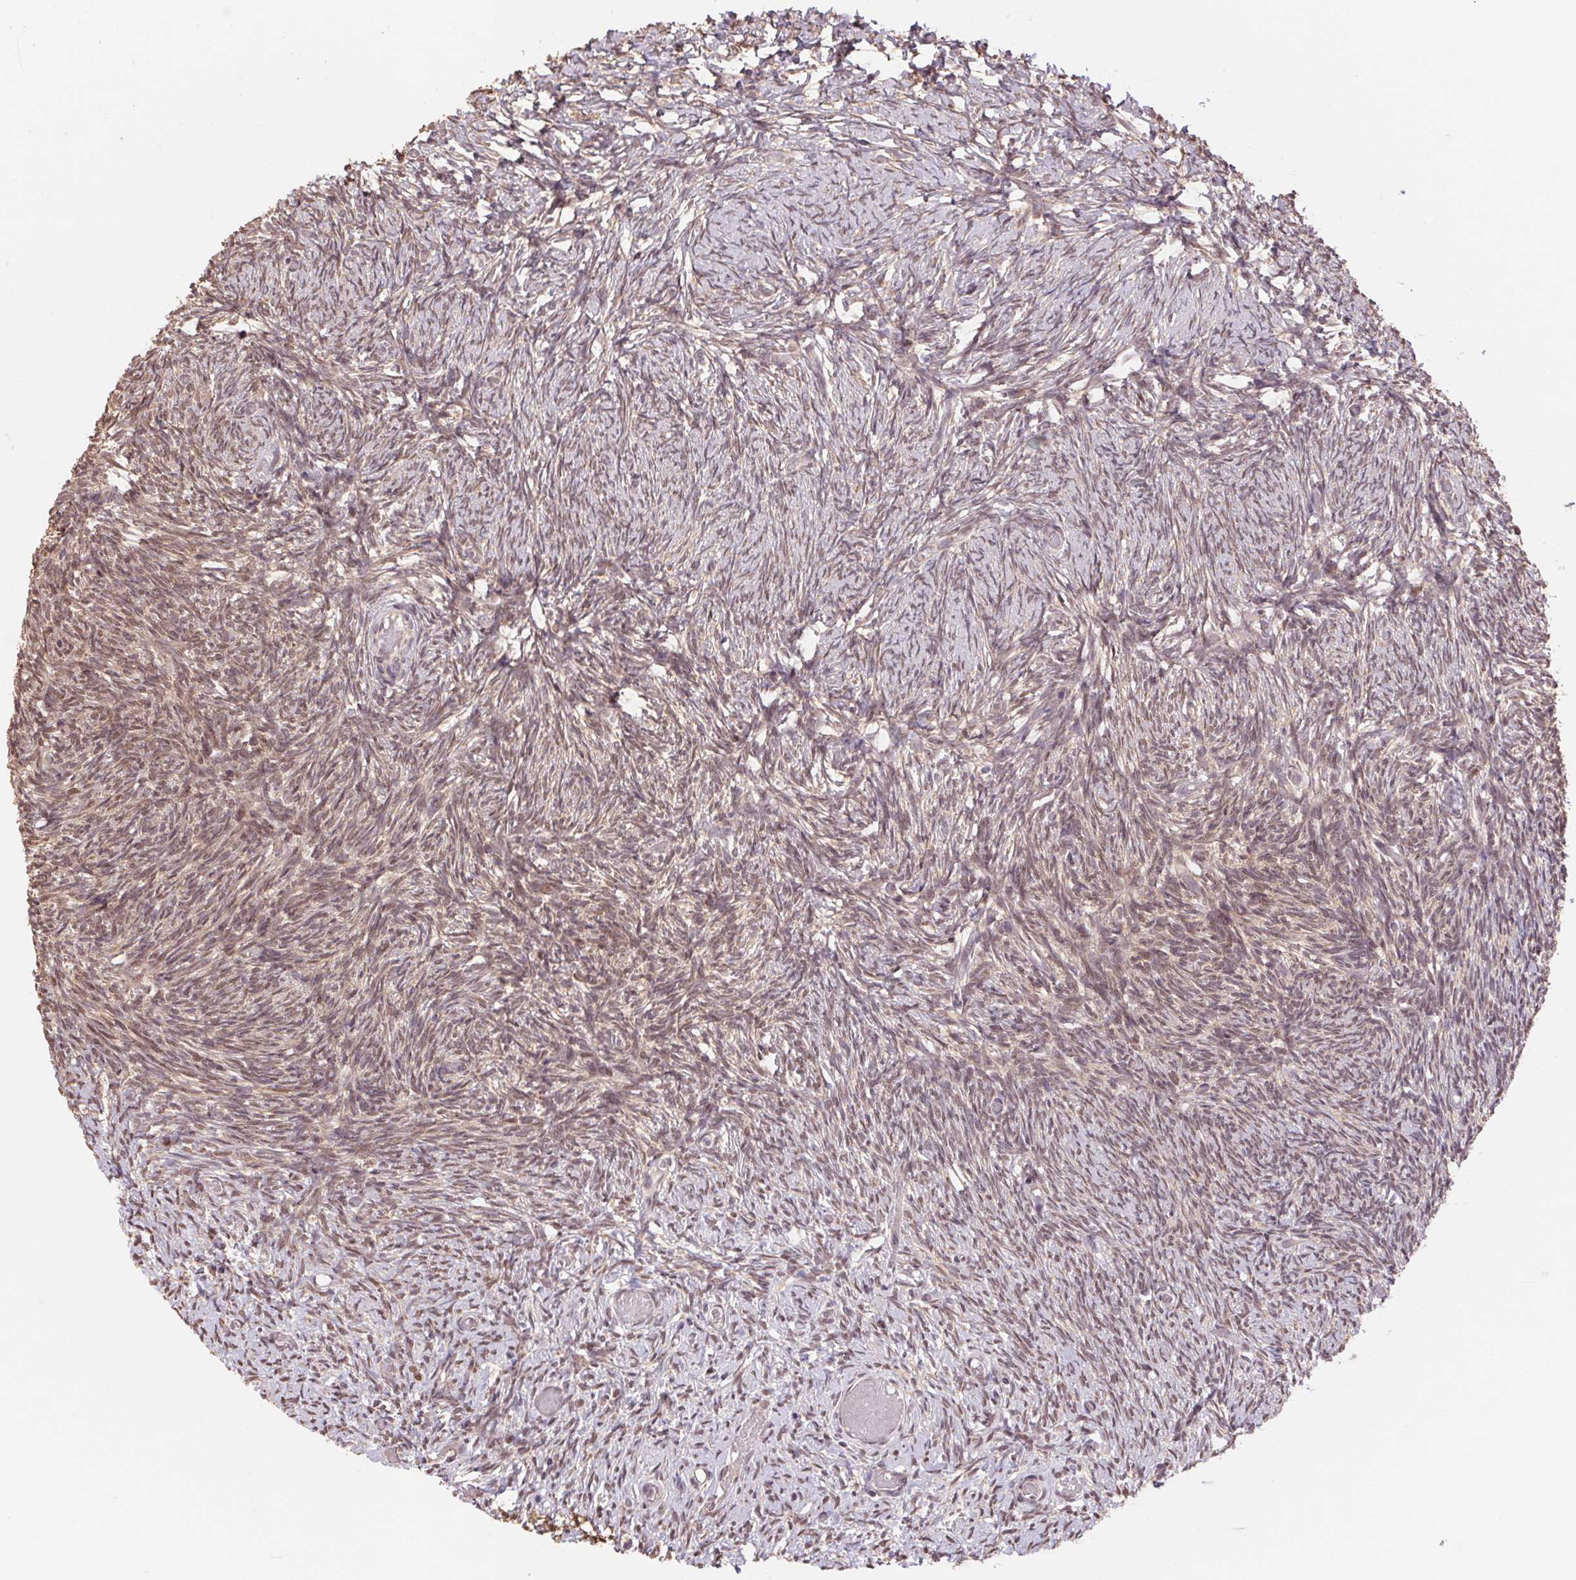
{"staining": {"intensity": "moderate", "quantity": ">75%", "location": "cytoplasmic/membranous,nuclear"}, "tissue": "ovary", "cell_type": "Follicle cells", "image_type": "normal", "snomed": [{"axis": "morphology", "description": "Normal tissue, NOS"}, {"axis": "topography", "description": "Ovary"}], "caption": "DAB (3,3'-diaminobenzidine) immunohistochemical staining of normal ovary displays moderate cytoplasmic/membranous,nuclear protein staining in about >75% of follicle cells.", "gene": "CUTA", "patient": {"sex": "female", "age": 39}}